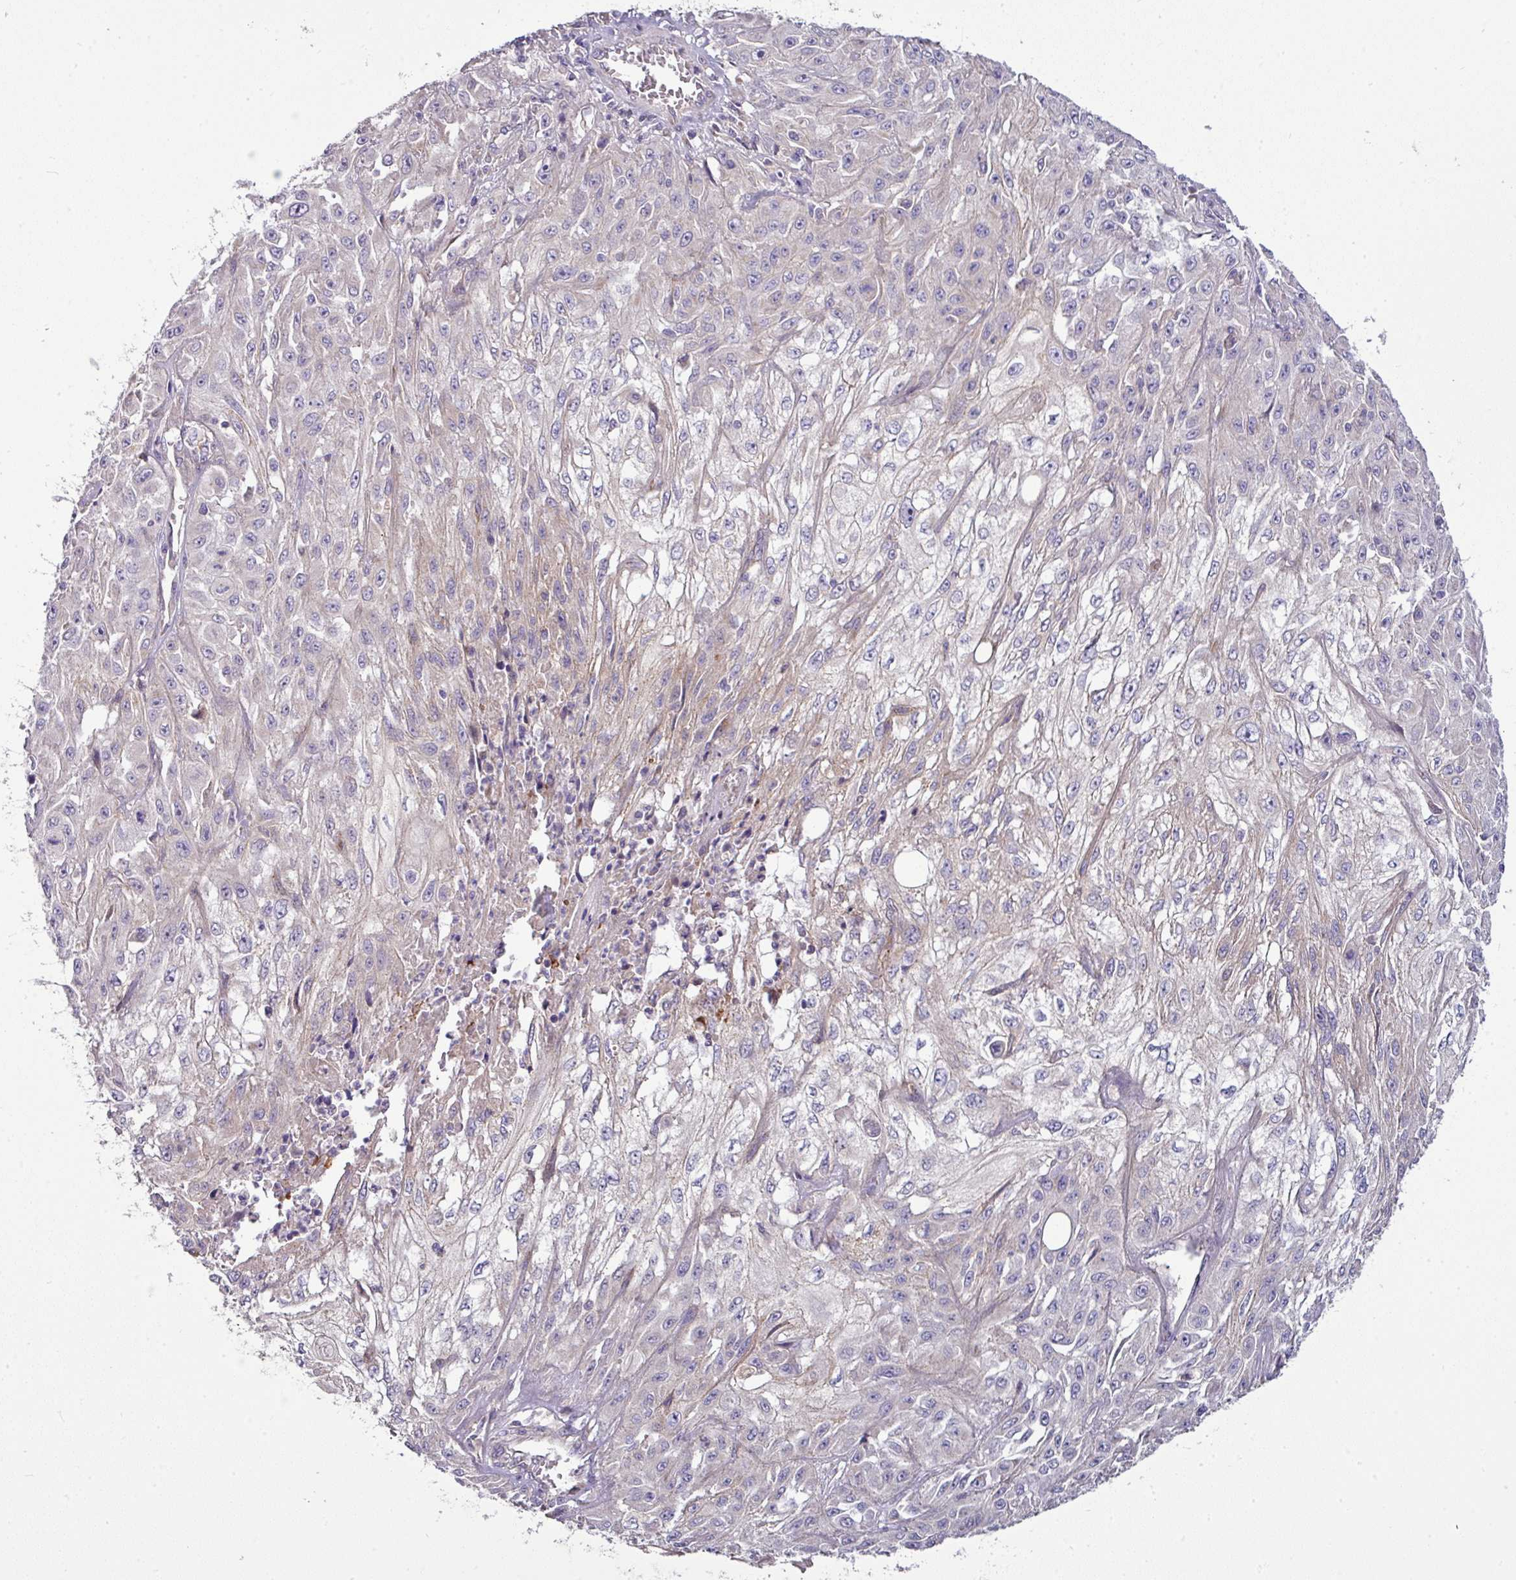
{"staining": {"intensity": "negative", "quantity": "none", "location": "none"}, "tissue": "skin cancer", "cell_type": "Tumor cells", "image_type": "cancer", "snomed": [{"axis": "morphology", "description": "Squamous cell carcinoma, NOS"}, {"axis": "morphology", "description": "Squamous cell carcinoma, metastatic, NOS"}, {"axis": "topography", "description": "Skin"}, {"axis": "topography", "description": "Lymph node"}], "caption": "Histopathology image shows no protein positivity in tumor cells of squamous cell carcinoma (skin) tissue. Nuclei are stained in blue.", "gene": "GAN", "patient": {"sex": "male", "age": 75}}